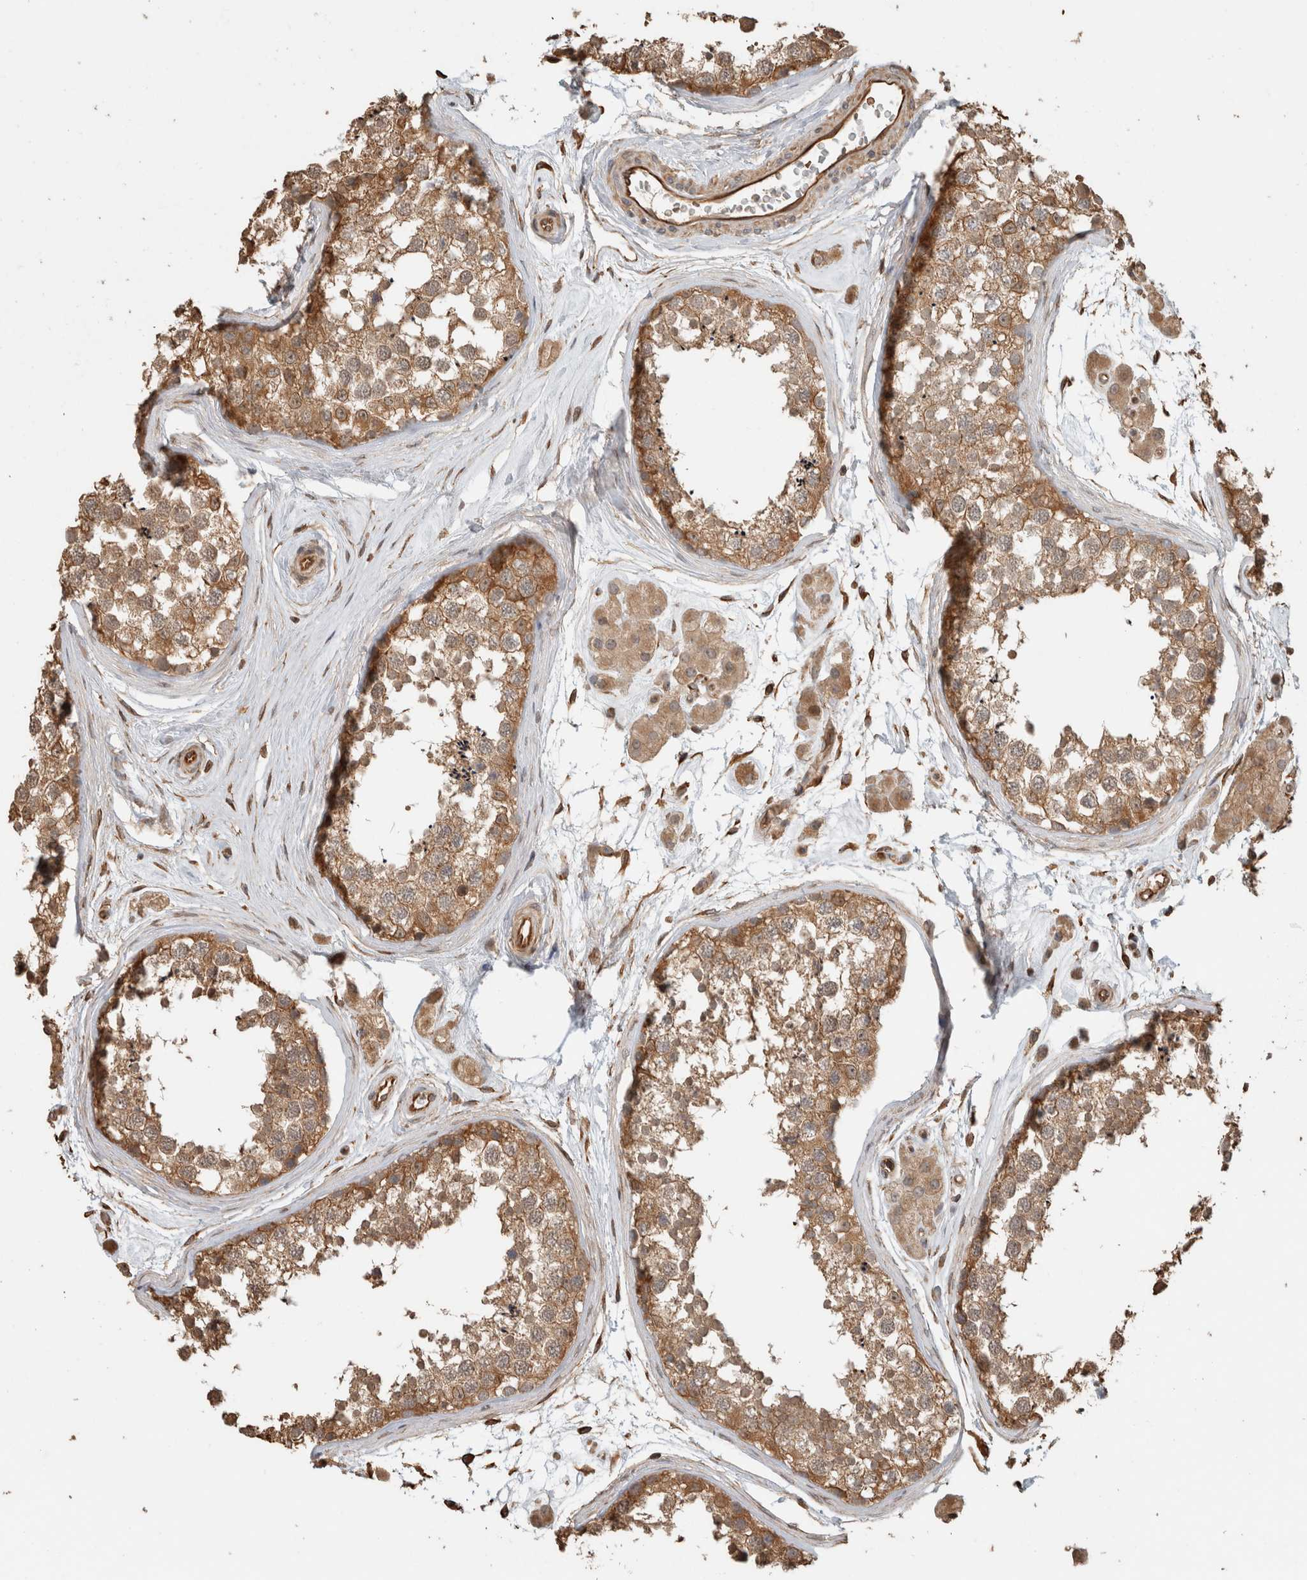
{"staining": {"intensity": "moderate", "quantity": ">75%", "location": "cytoplasmic/membranous"}, "tissue": "testis", "cell_type": "Cells in seminiferous ducts", "image_type": "normal", "snomed": [{"axis": "morphology", "description": "Normal tissue, NOS"}, {"axis": "topography", "description": "Testis"}], "caption": "Protein expression analysis of normal testis displays moderate cytoplasmic/membranous staining in approximately >75% of cells in seminiferous ducts. Nuclei are stained in blue.", "gene": "OTUD6B", "patient": {"sex": "male", "age": 56}}